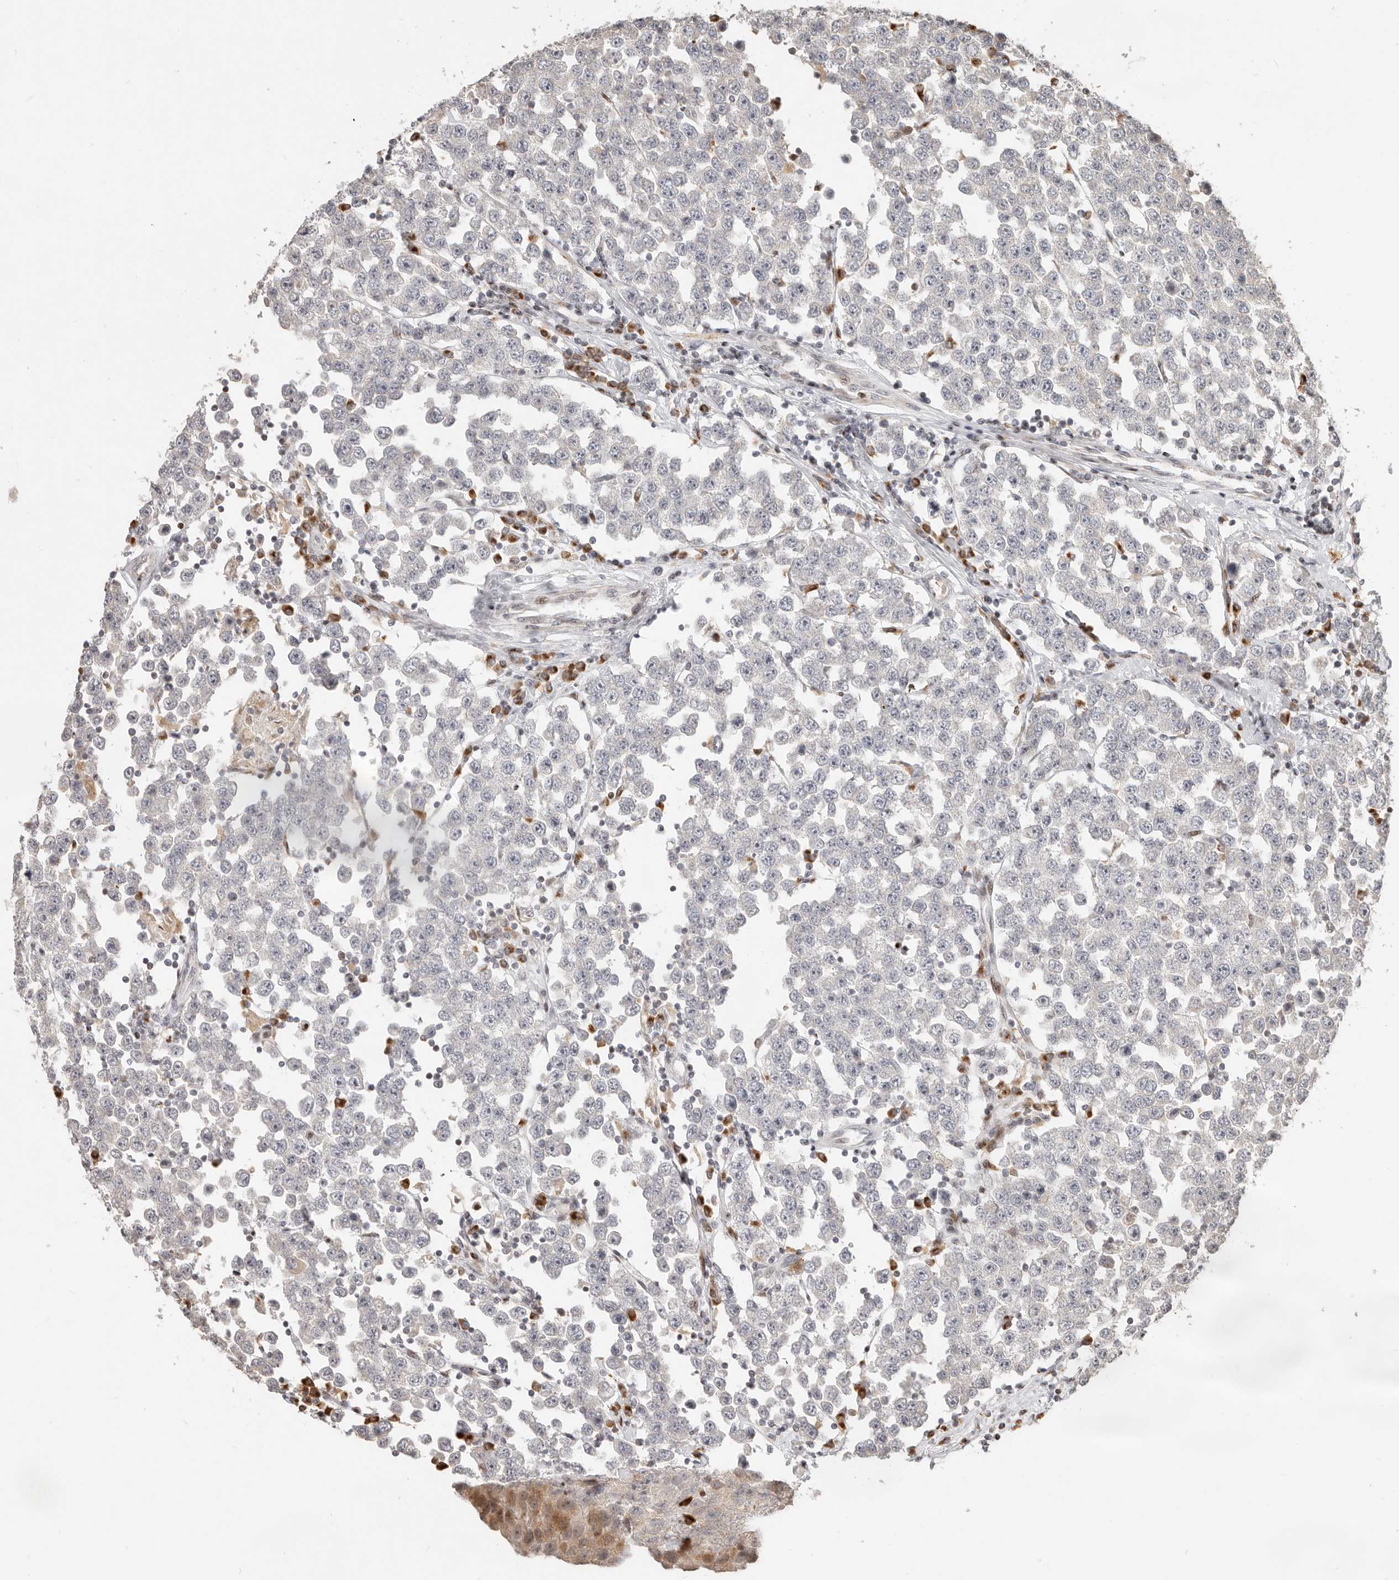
{"staining": {"intensity": "negative", "quantity": "none", "location": "none"}, "tissue": "testis cancer", "cell_type": "Tumor cells", "image_type": "cancer", "snomed": [{"axis": "morphology", "description": "Seminoma, NOS"}, {"axis": "topography", "description": "Testis"}], "caption": "Immunohistochemical staining of testis seminoma shows no significant staining in tumor cells.", "gene": "TRIM4", "patient": {"sex": "male", "age": 28}}